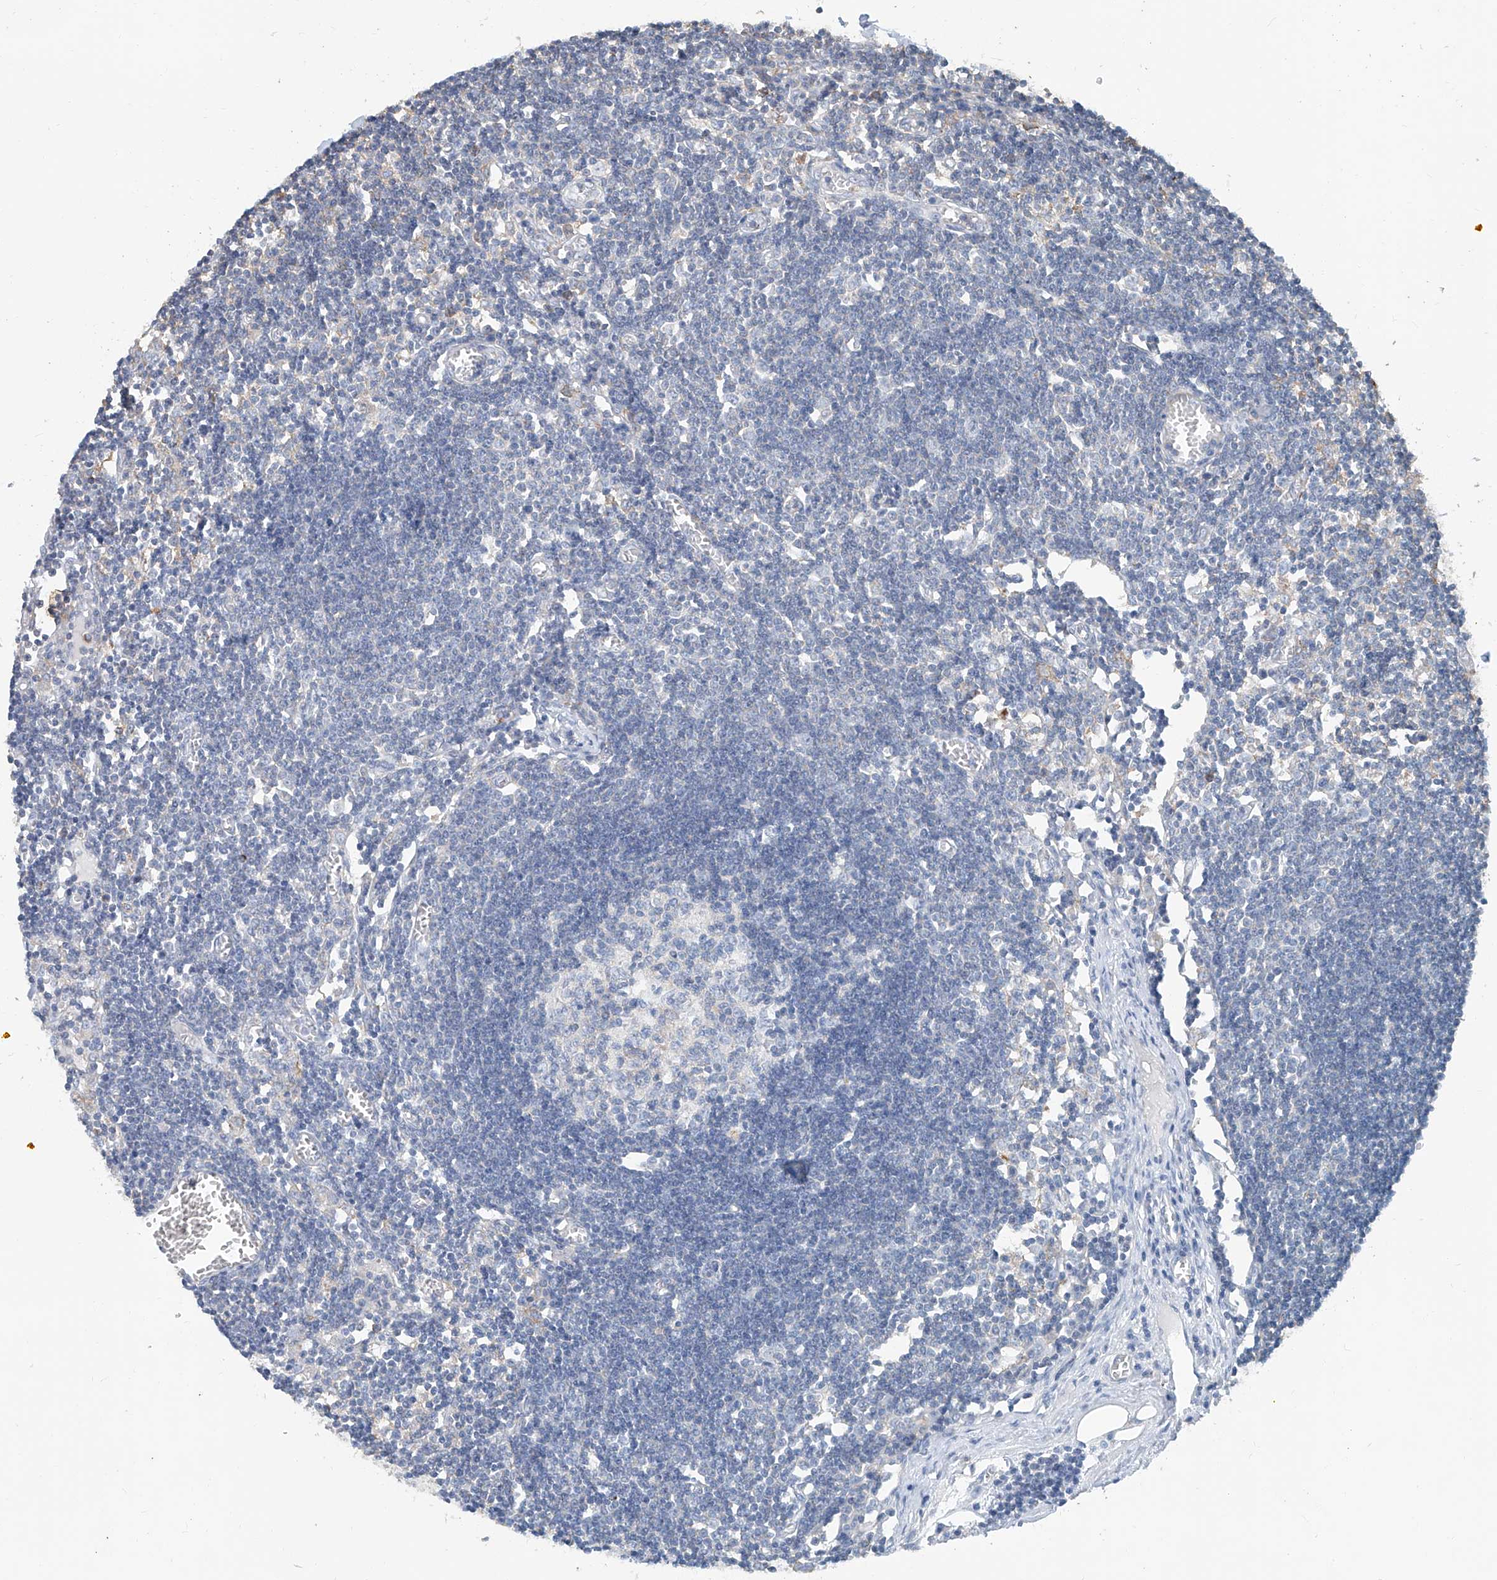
{"staining": {"intensity": "negative", "quantity": "none", "location": "none"}, "tissue": "lymph node", "cell_type": "Germinal center cells", "image_type": "normal", "snomed": [{"axis": "morphology", "description": "Normal tissue, NOS"}, {"axis": "topography", "description": "Lymph node"}], "caption": "This micrograph is of unremarkable lymph node stained with immunohistochemistry (IHC) to label a protein in brown with the nuclei are counter-stained blue. There is no staining in germinal center cells. (DAB (3,3'-diaminobenzidine) IHC visualized using brightfield microscopy, high magnification).", "gene": "ANKRD34A", "patient": {"sex": "female", "age": 11}}